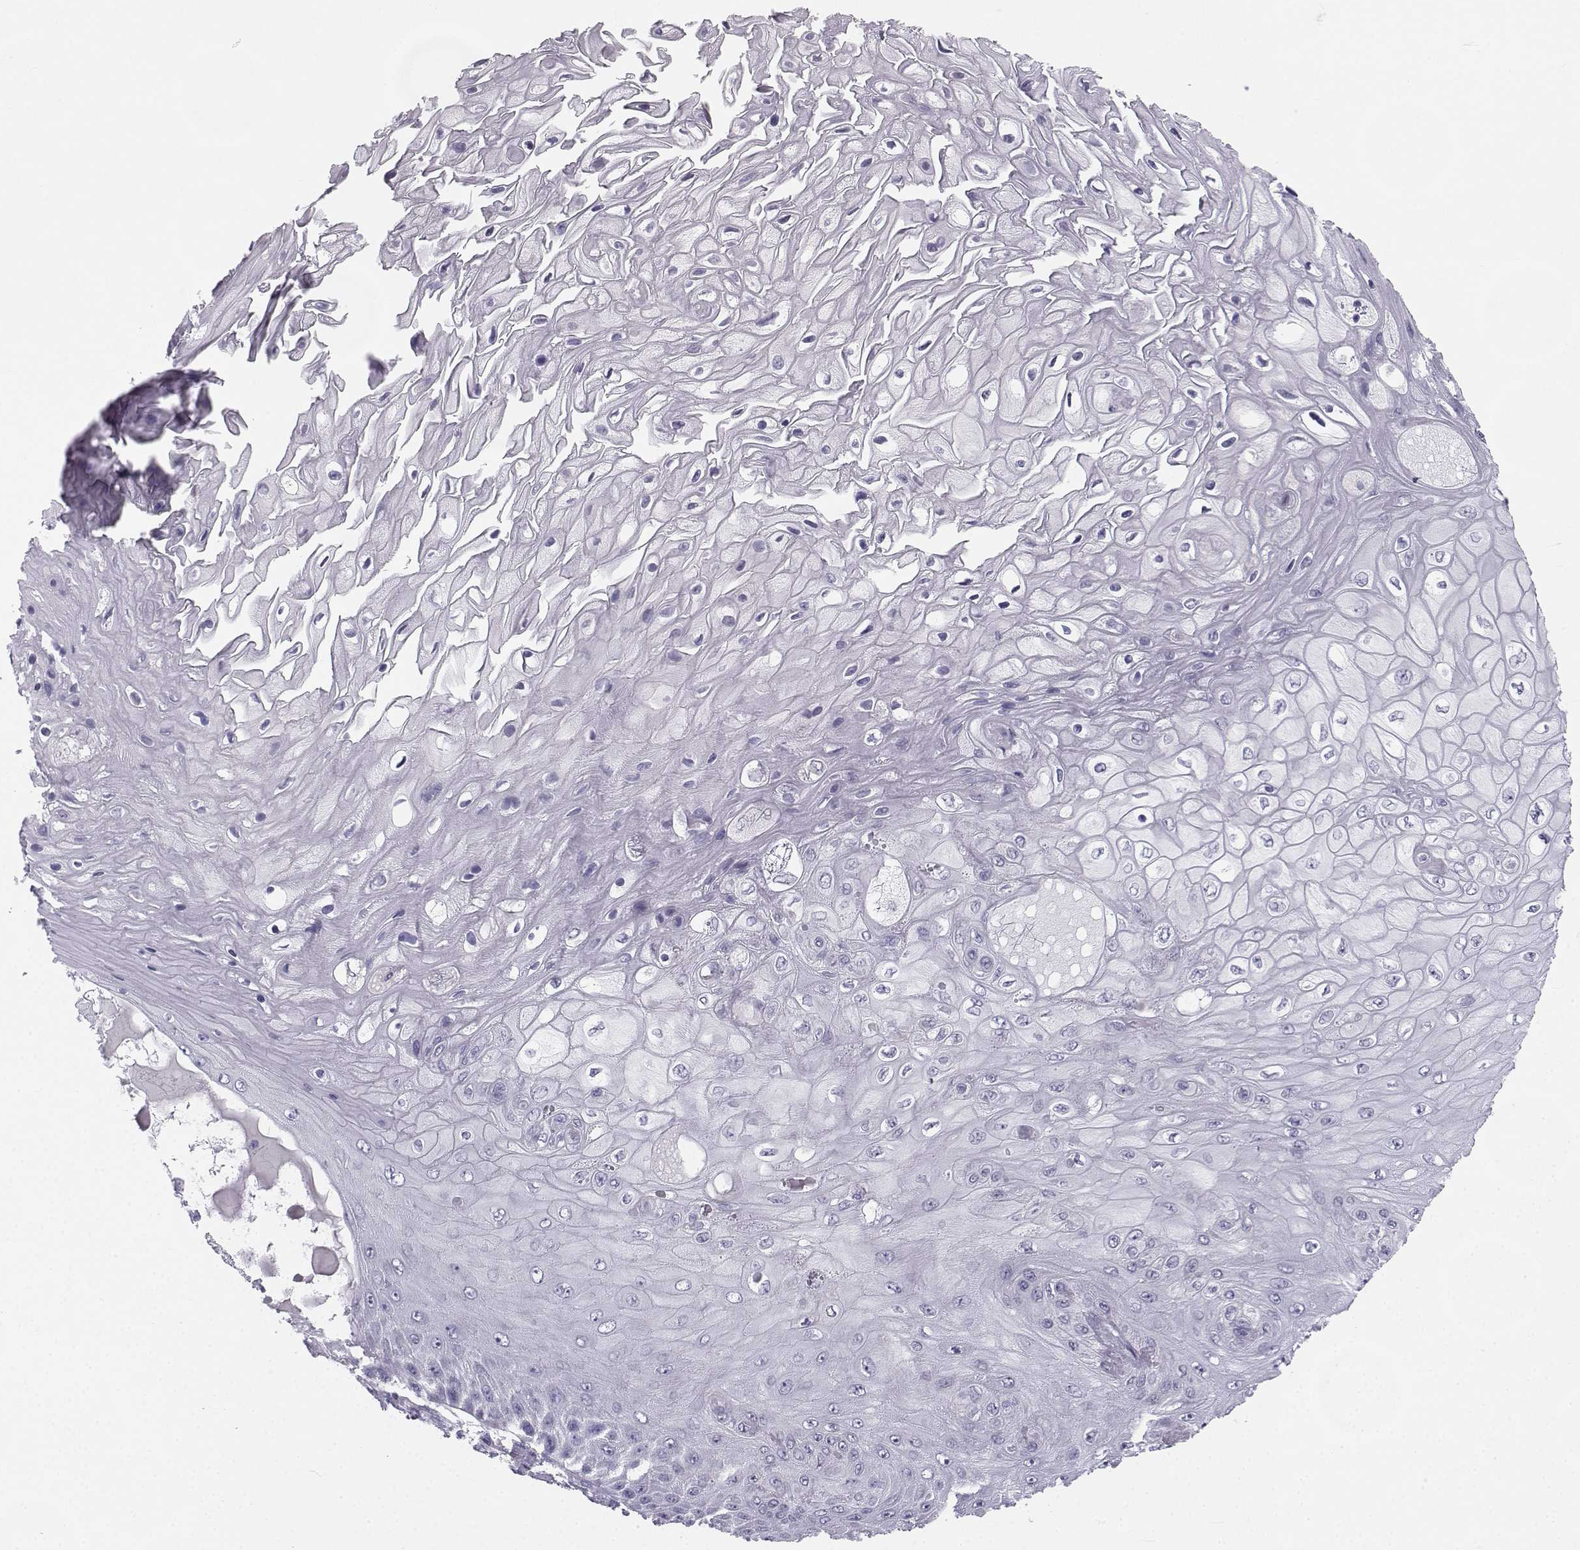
{"staining": {"intensity": "negative", "quantity": "none", "location": "none"}, "tissue": "skin cancer", "cell_type": "Tumor cells", "image_type": "cancer", "snomed": [{"axis": "morphology", "description": "Squamous cell carcinoma, NOS"}, {"axis": "topography", "description": "Skin"}], "caption": "Immunohistochemistry (IHC) image of skin cancer (squamous cell carcinoma) stained for a protein (brown), which demonstrates no staining in tumor cells.", "gene": "SYCE1", "patient": {"sex": "male", "age": 62}}